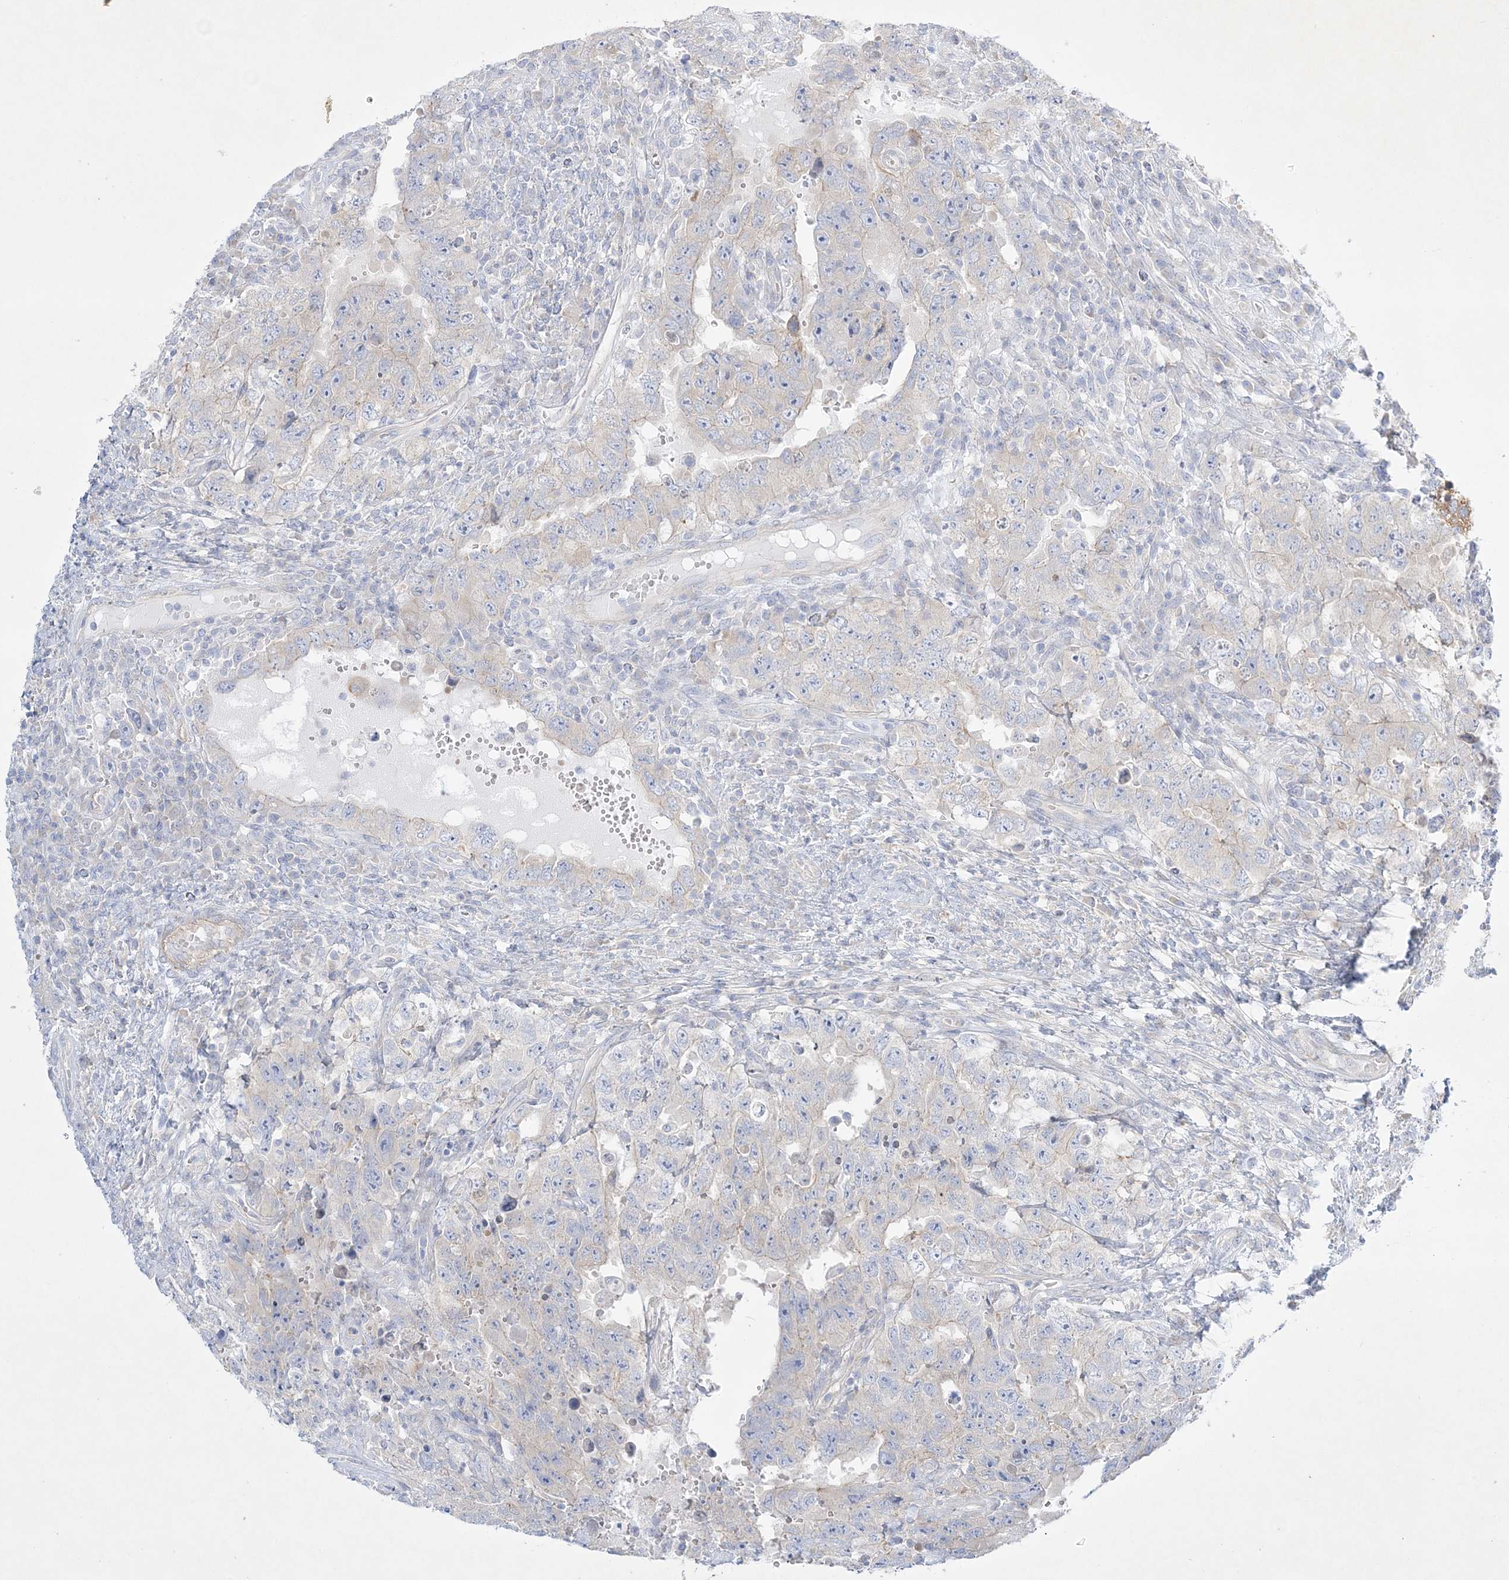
{"staining": {"intensity": "negative", "quantity": "none", "location": "none"}, "tissue": "testis cancer", "cell_type": "Tumor cells", "image_type": "cancer", "snomed": [{"axis": "morphology", "description": "Carcinoma, Embryonal, NOS"}, {"axis": "topography", "description": "Testis"}], "caption": "Testis embryonal carcinoma stained for a protein using immunohistochemistry displays no positivity tumor cells.", "gene": "FARSB", "patient": {"sex": "male", "age": 26}}